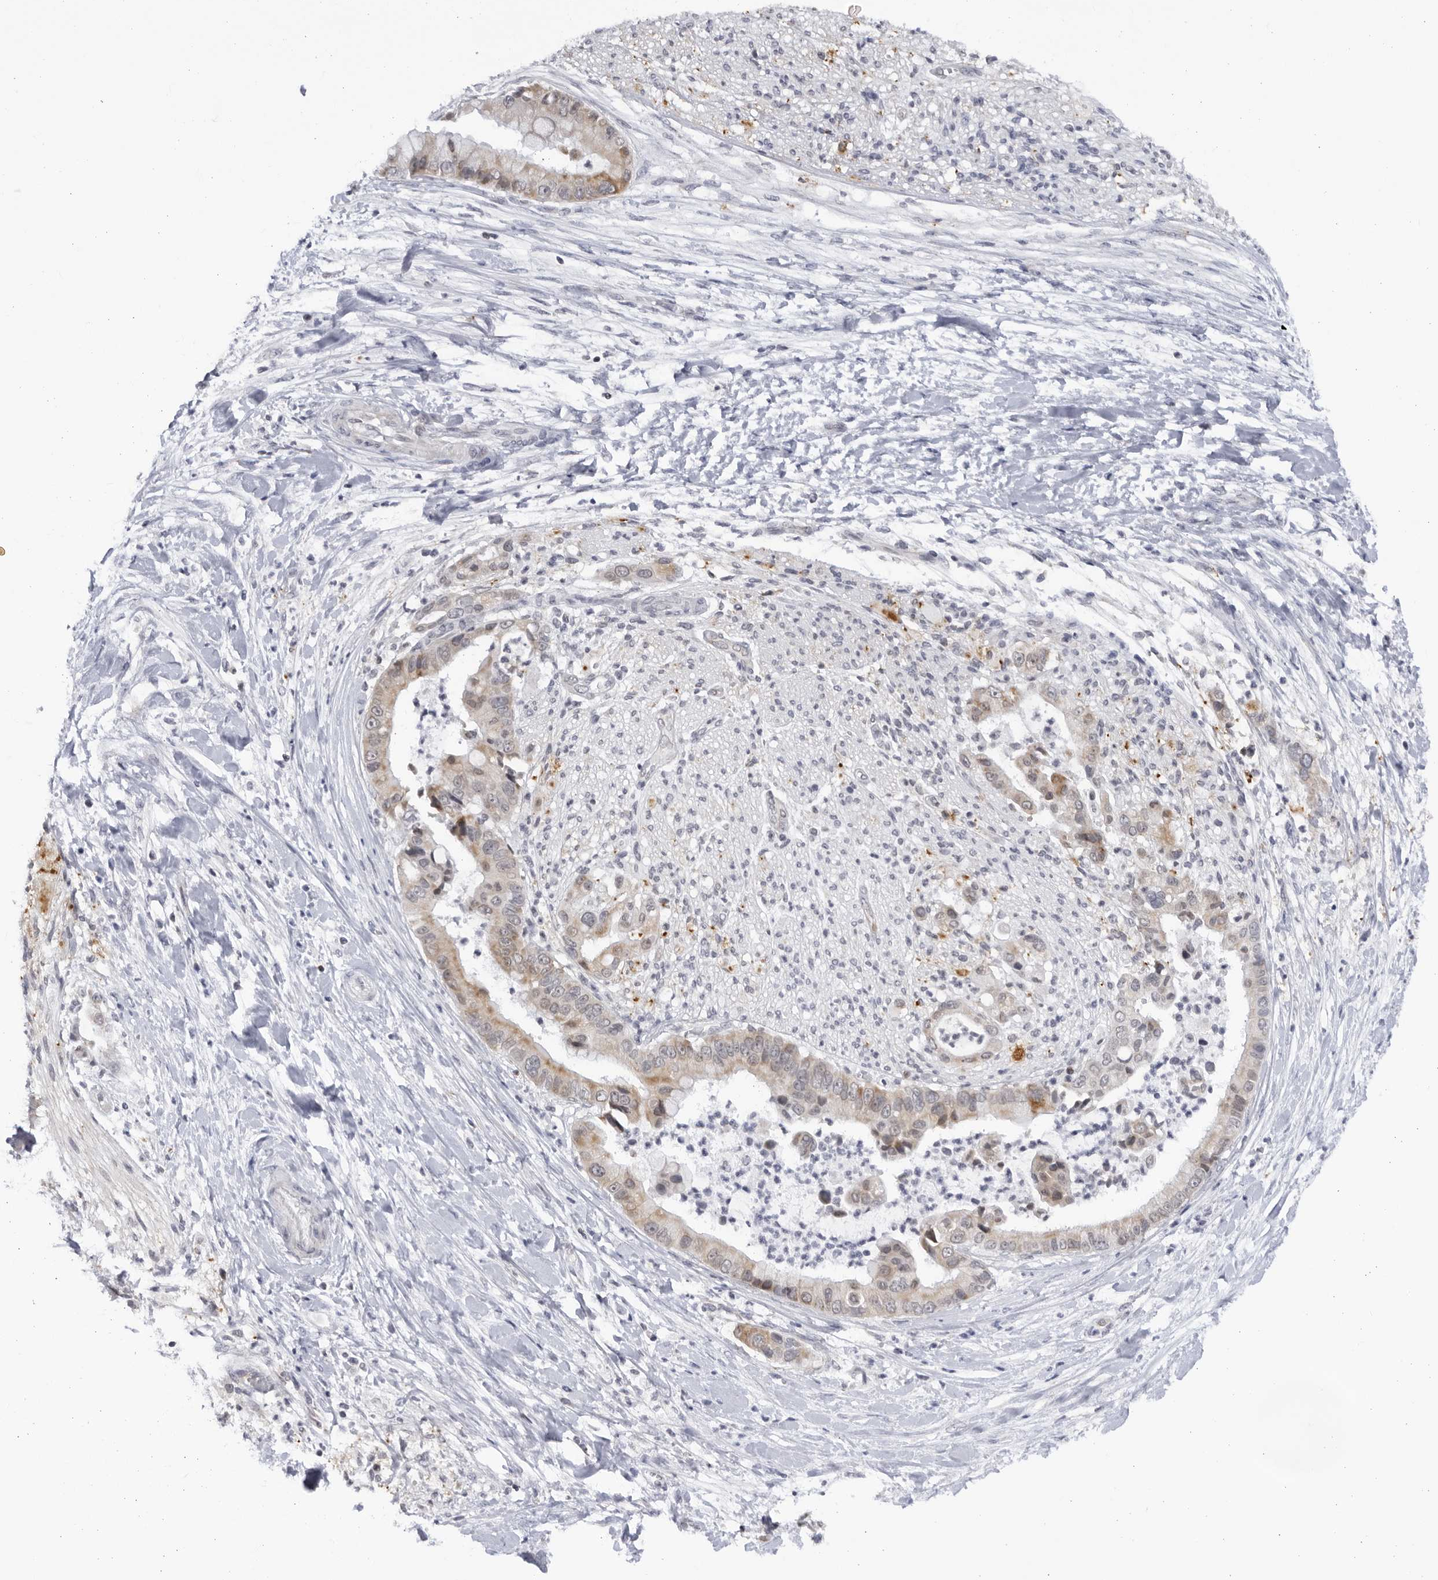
{"staining": {"intensity": "weak", "quantity": ">75%", "location": "cytoplasmic/membranous"}, "tissue": "liver cancer", "cell_type": "Tumor cells", "image_type": "cancer", "snomed": [{"axis": "morphology", "description": "Cholangiocarcinoma"}, {"axis": "topography", "description": "Liver"}], "caption": "Immunohistochemistry (IHC) micrograph of liver cancer stained for a protein (brown), which exhibits low levels of weak cytoplasmic/membranous staining in approximately >75% of tumor cells.", "gene": "SLC25A22", "patient": {"sex": "female", "age": 54}}